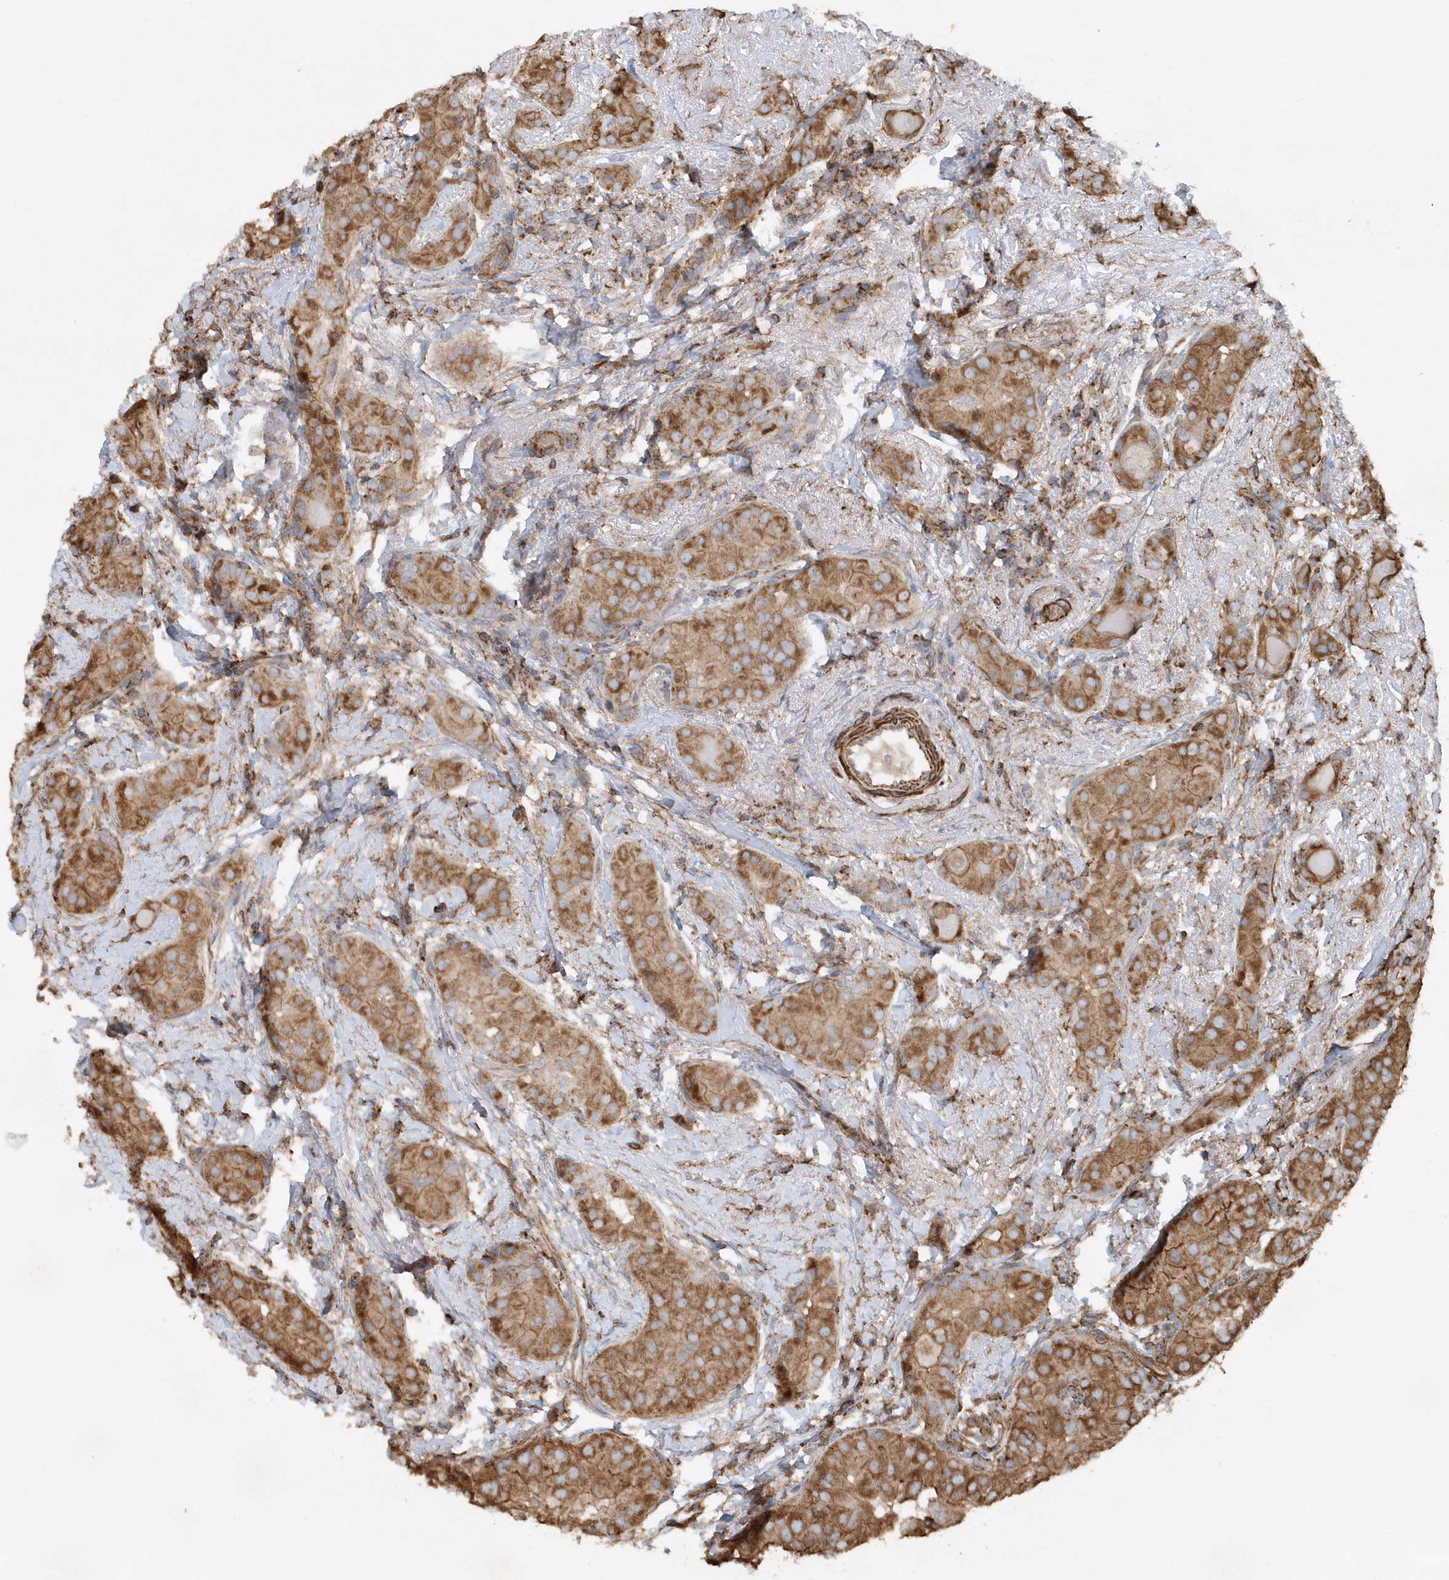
{"staining": {"intensity": "moderate", "quantity": ">75%", "location": "cytoplasmic/membranous"}, "tissue": "thyroid cancer", "cell_type": "Tumor cells", "image_type": "cancer", "snomed": [{"axis": "morphology", "description": "Papillary adenocarcinoma, NOS"}, {"axis": "topography", "description": "Thyroid gland"}], "caption": "Immunohistochemistry staining of thyroid cancer (papillary adenocarcinoma), which shows medium levels of moderate cytoplasmic/membranous expression in about >75% of tumor cells indicating moderate cytoplasmic/membranous protein expression. The staining was performed using DAB (3,3'-diaminobenzidine) (brown) for protein detection and nuclei were counterstained in hematoxylin (blue).", "gene": "MMUT", "patient": {"sex": "male", "age": 33}}